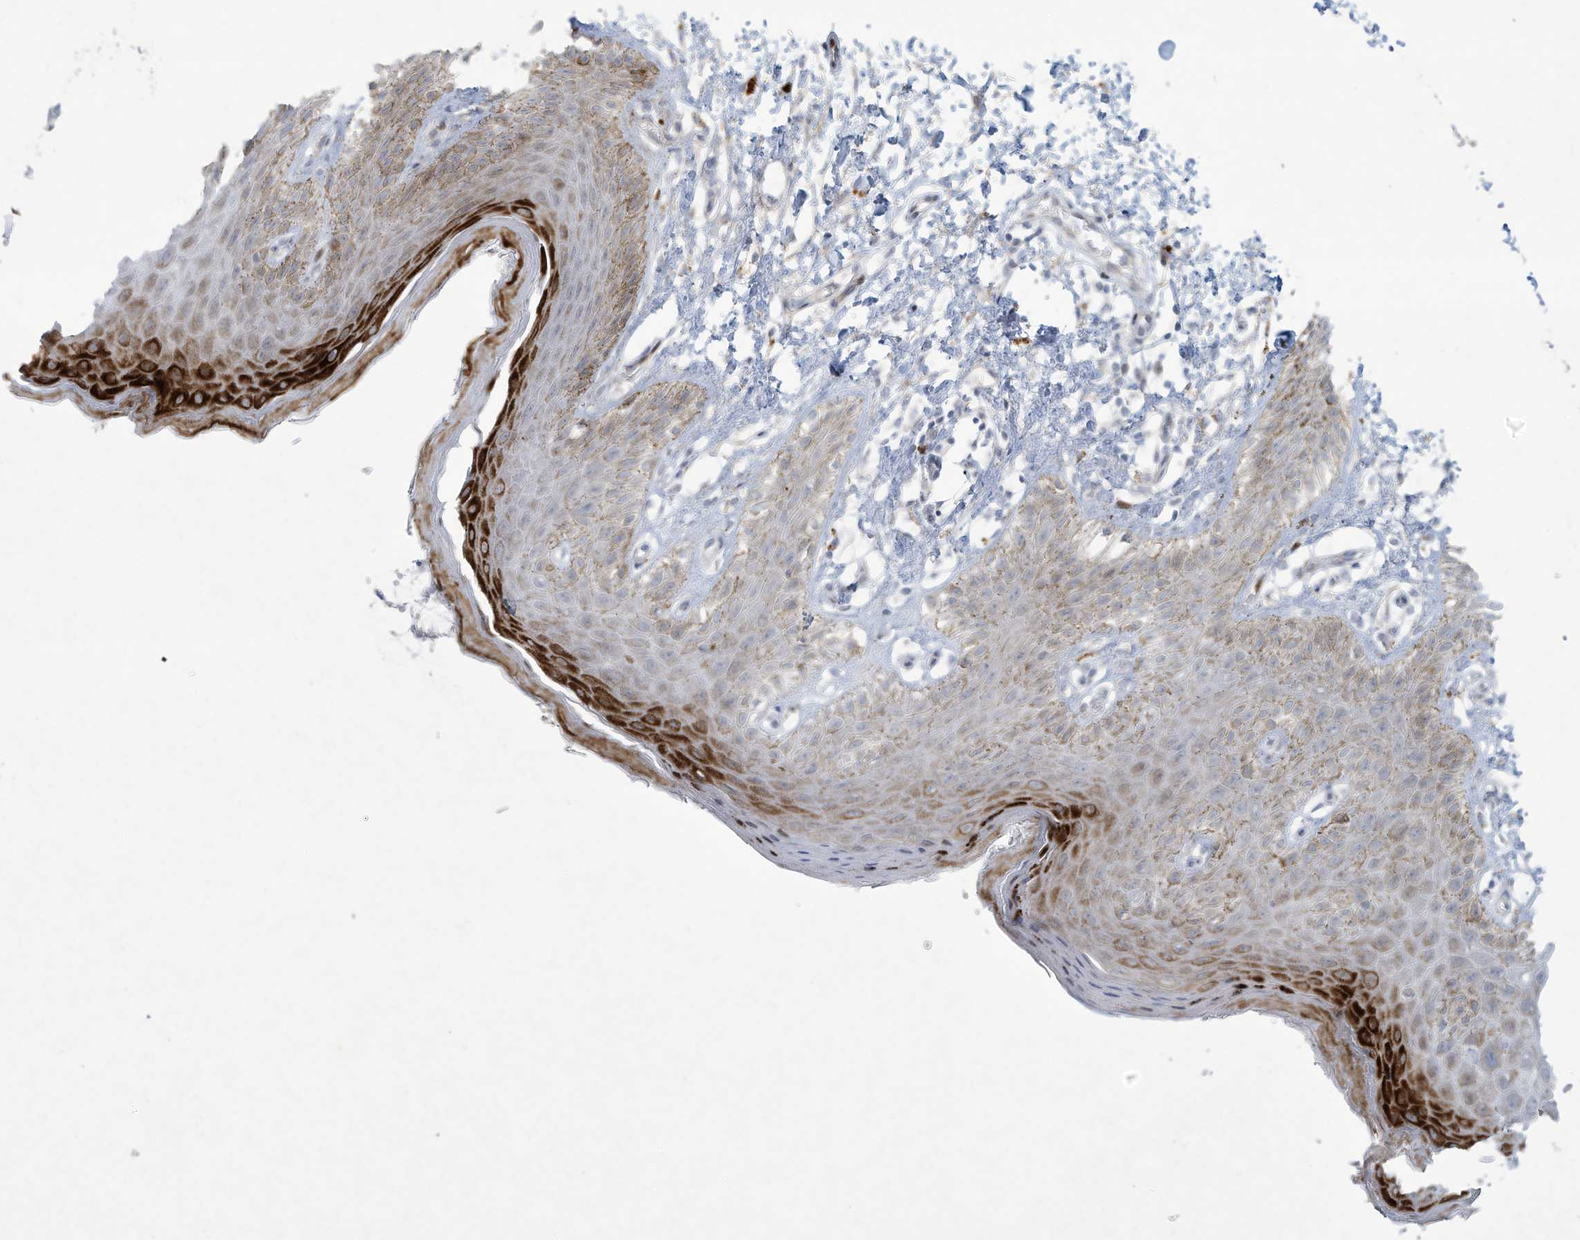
{"staining": {"intensity": "strong", "quantity": "25%-75%", "location": "cytoplasmic/membranous"}, "tissue": "skin", "cell_type": "Epidermal cells", "image_type": "normal", "snomed": [{"axis": "morphology", "description": "Normal tissue, NOS"}, {"axis": "topography", "description": "Anal"}], "caption": "Brown immunohistochemical staining in normal human skin shows strong cytoplasmic/membranous expression in about 25%-75% of epidermal cells.", "gene": "PAX6", "patient": {"sex": "male", "age": 44}}